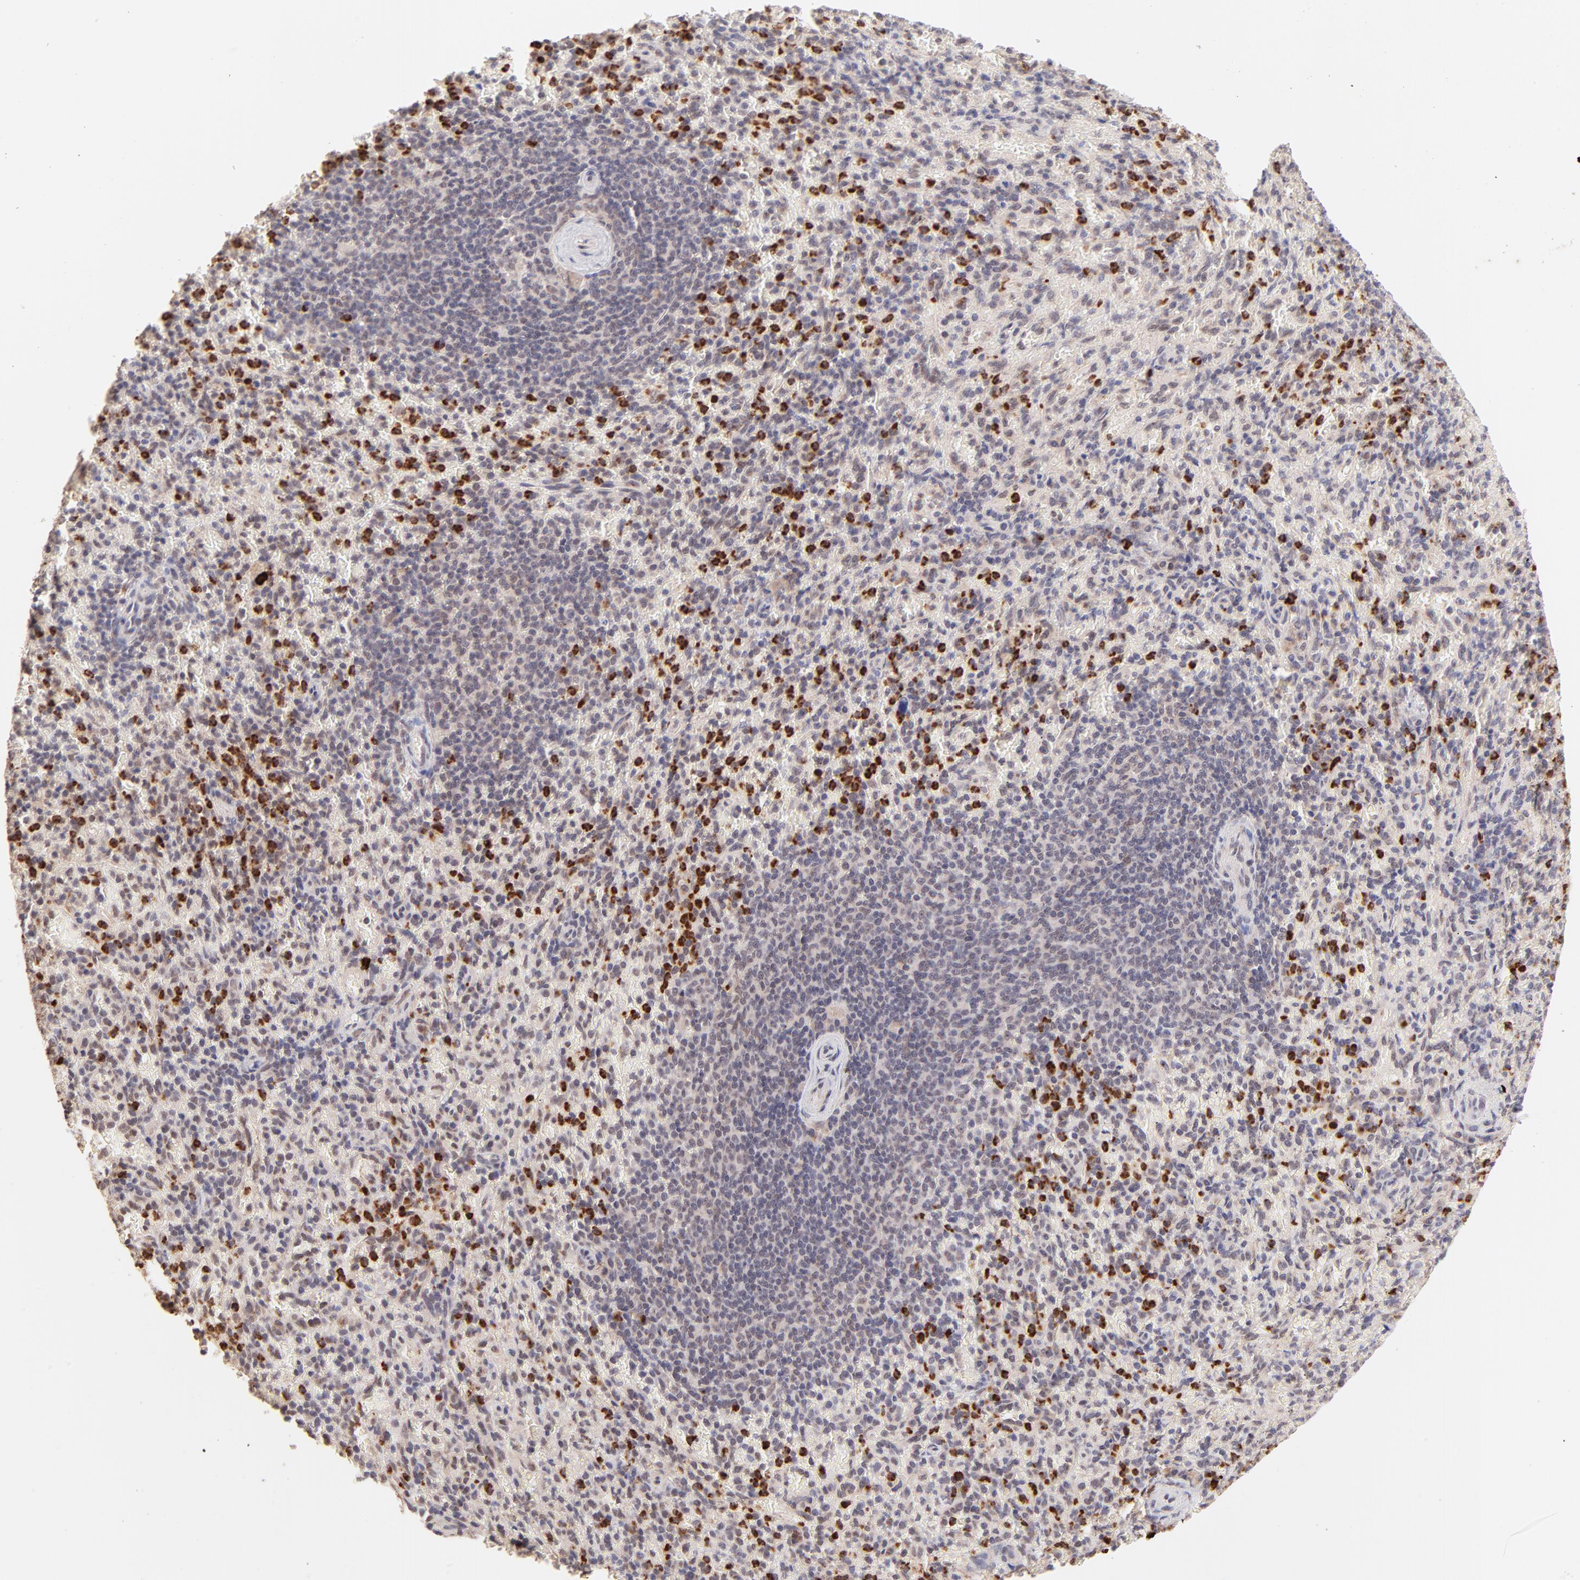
{"staining": {"intensity": "strong", "quantity": "<25%", "location": "cytoplasmic/membranous"}, "tissue": "spleen", "cell_type": "Cells in red pulp", "image_type": "normal", "snomed": [{"axis": "morphology", "description": "Normal tissue, NOS"}, {"axis": "topography", "description": "Spleen"}], "caption": "High-power microscopy captured an immunohistochemistry (IHC) photomicrograph of benign spleen, revealing strong cytoplasmic/membranous staining in approximately <25% of cells in red pulp.", "gene": "MED12", "patient": {"sex": "female", "age": 43}}